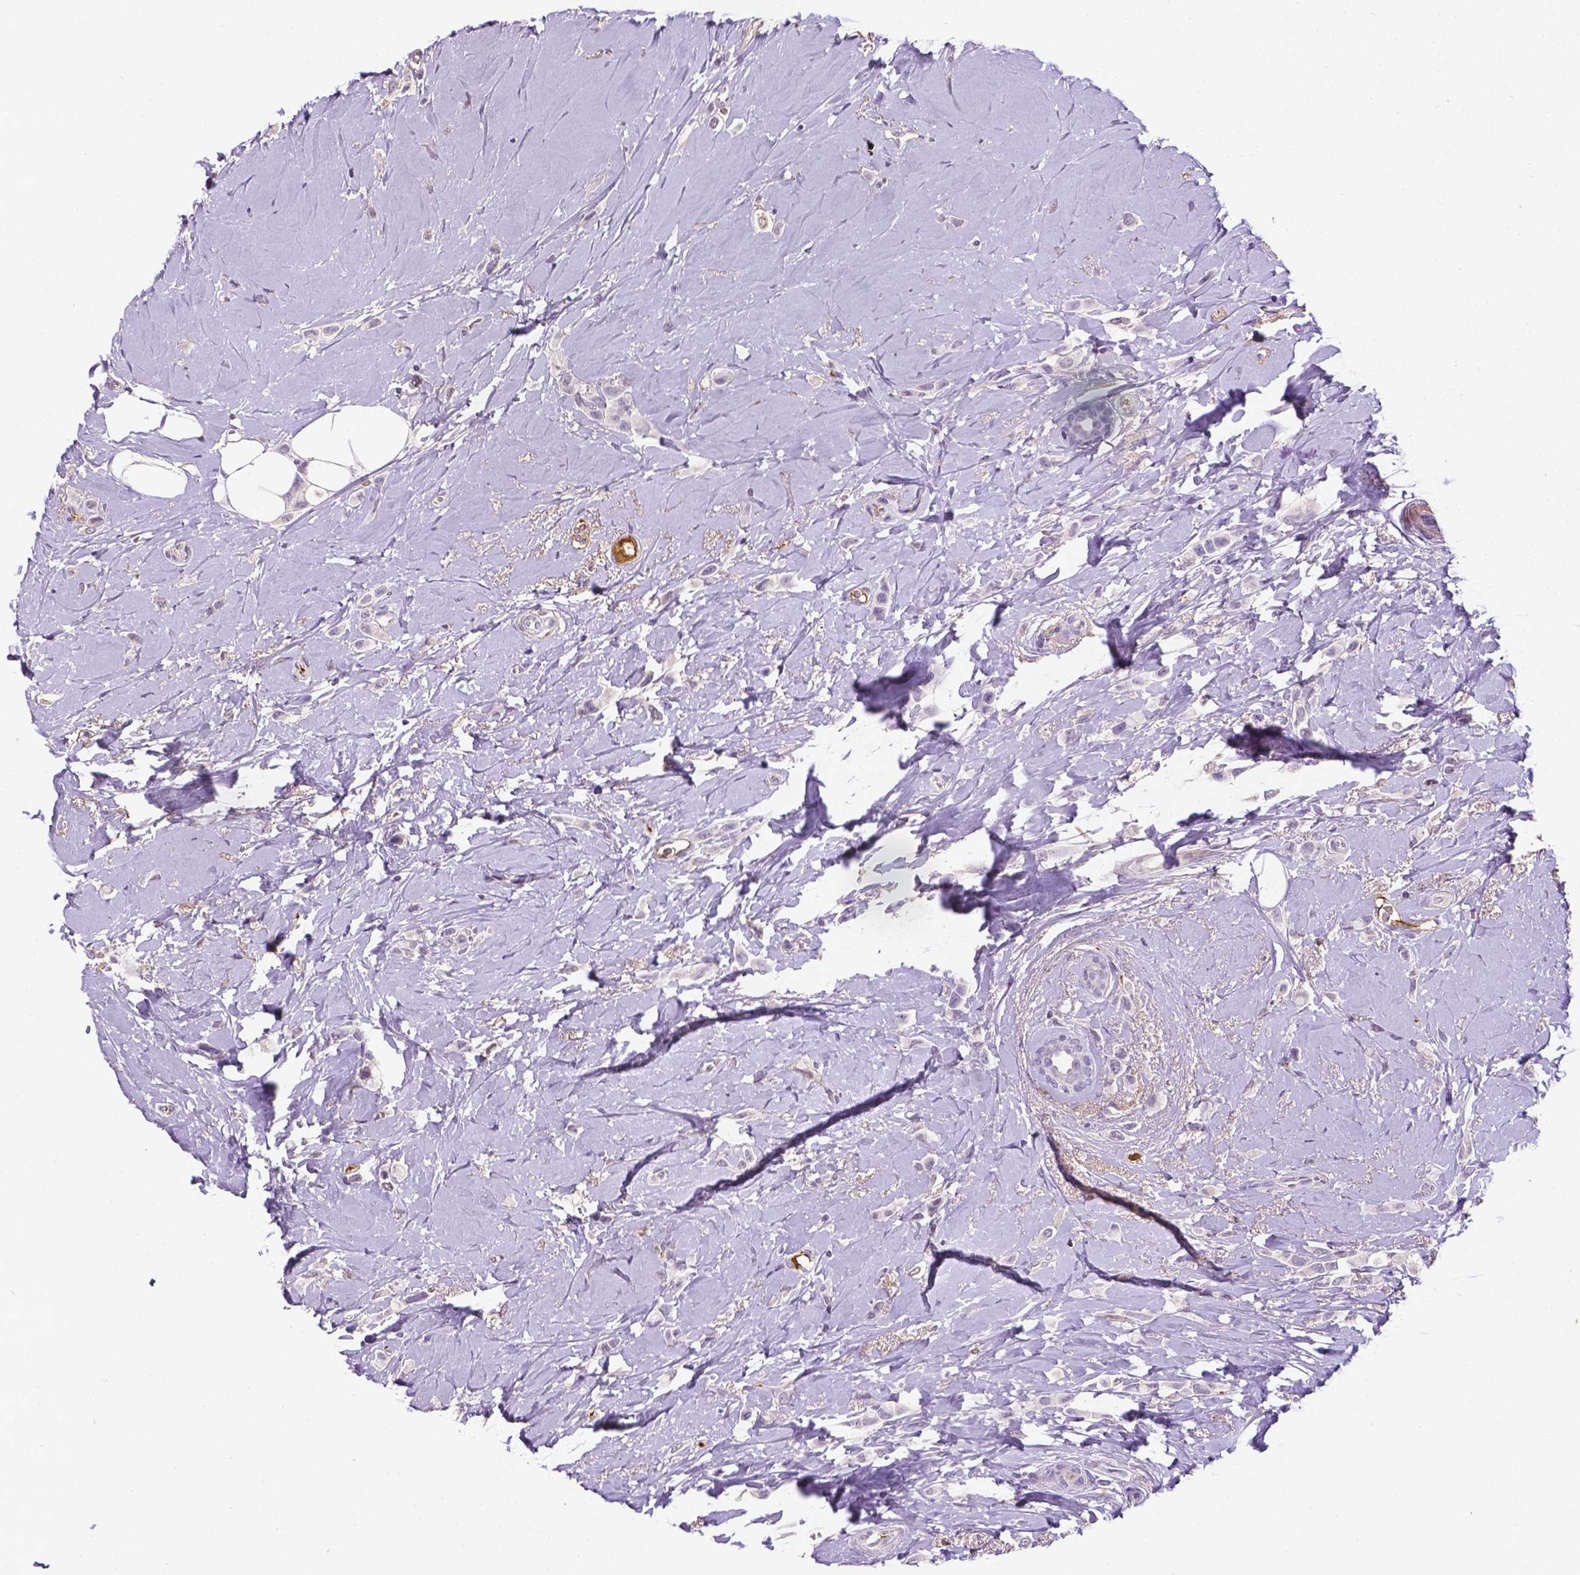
{"staining": {"intensity": "negative", "quantity": "none", "location": "none"}, "tissue": "breast cancer", "cell_type": "Tumor cells", "image_type": "cancer", "snomed": [{"axis": "morphology", "description": "Lobular carcinoma"}, {"axis": "topography", "description": "Breast"}], "caption": "IHC of human lobular carcinoma (breast) shows no expression in tumor cells.", "gene": "APOE", "patient": {"sex": "female", "age": 66}}